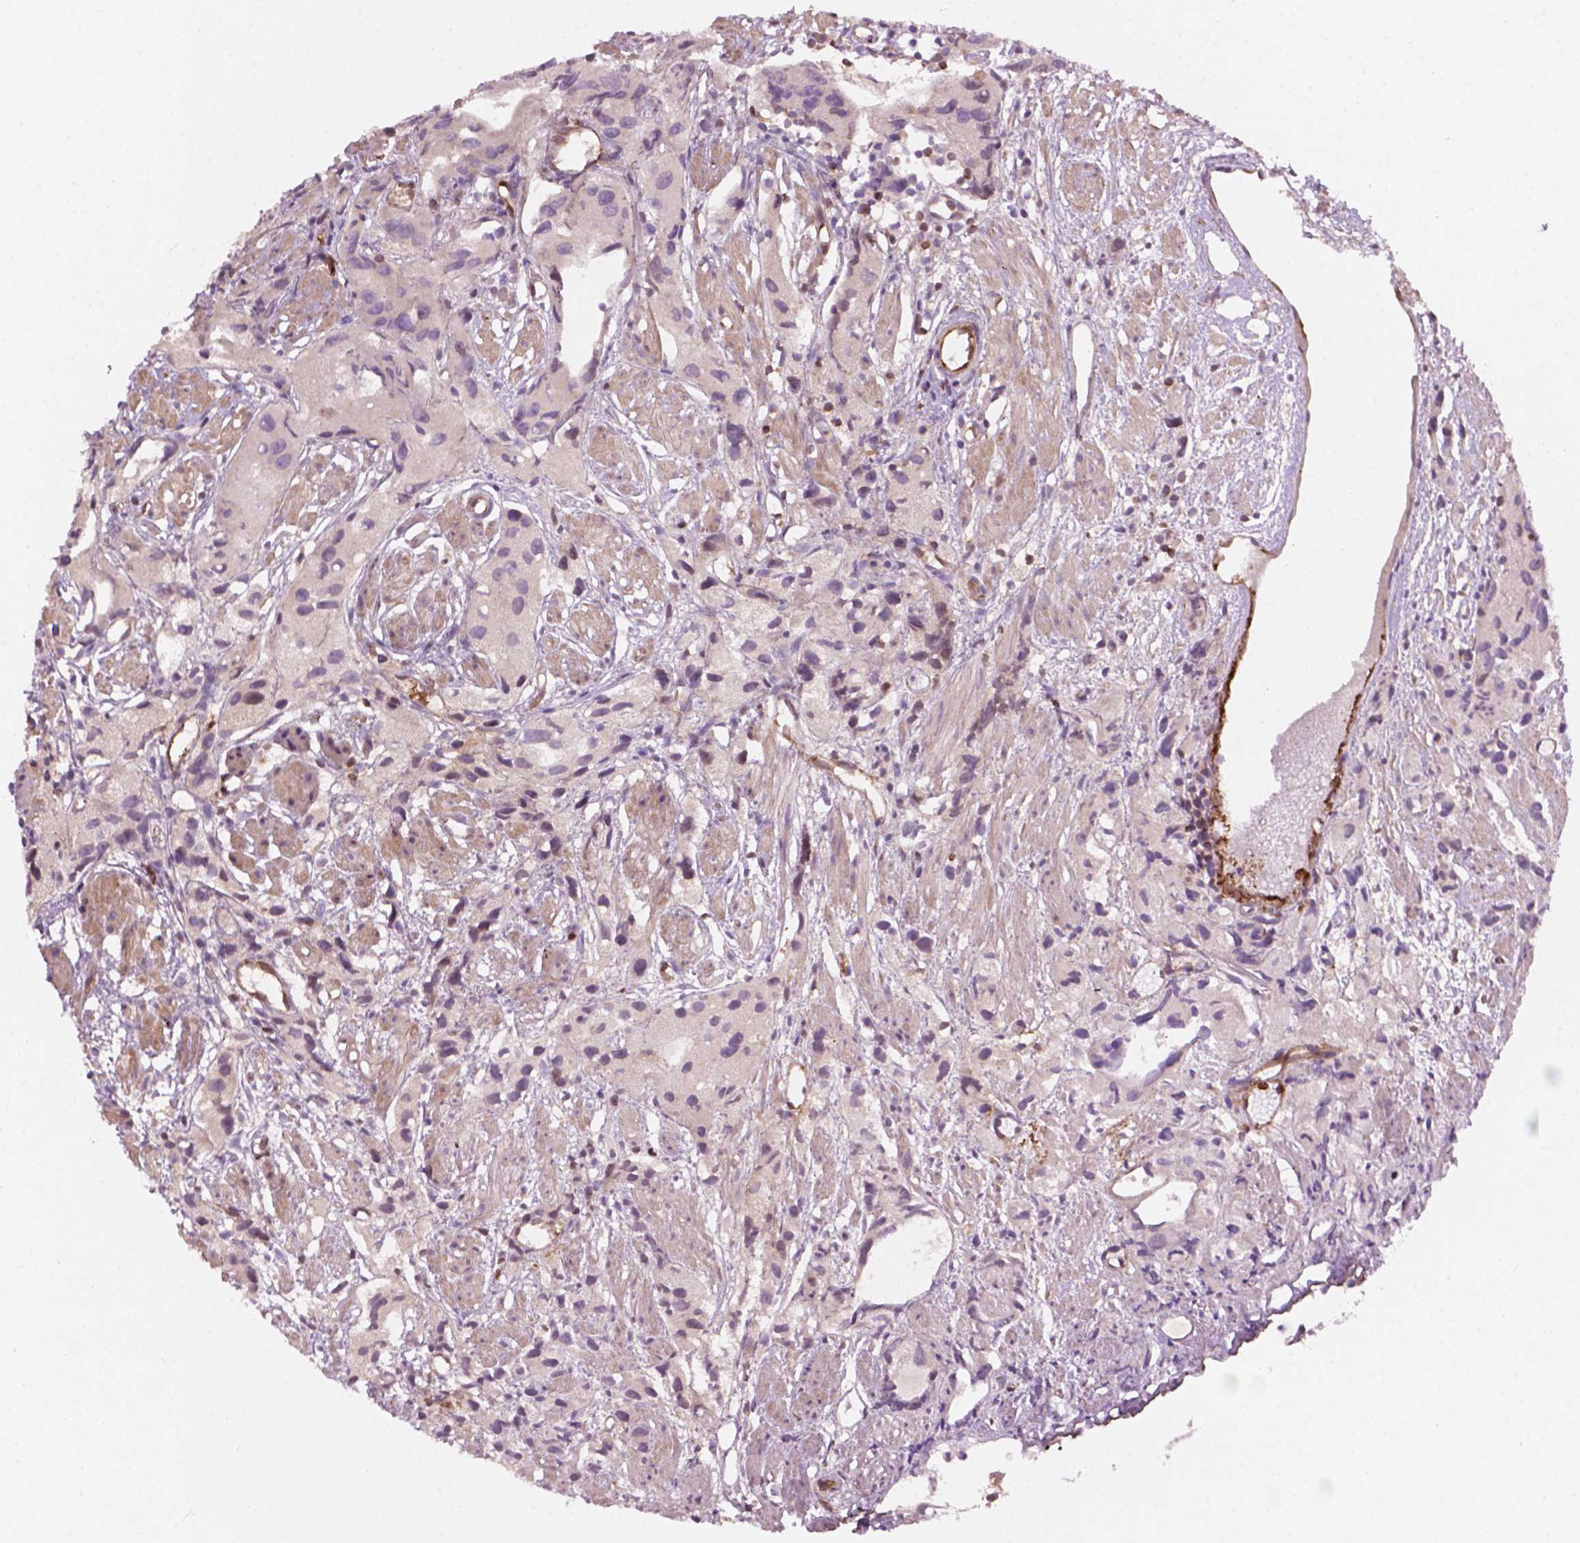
{"staining": {"intensity": "negative", "quantity": "none", "location": "none"}, "tissue": "prostate cancer", "cell_type": "Tumor cells", "image_type": "cancer", "snomed": [{"axis": "morphology", "description": "Adenocarcinoma, High grade"}, {"axis": "topography", "description": "Prostate"}], "caption": "This is a image of IHC staining of prostate cancer (adenocarcinoma (high-grade)), which shows no staining in tumor cells.", "gene": "SMC2", "patient": {"sex": "male", "age": 68}}